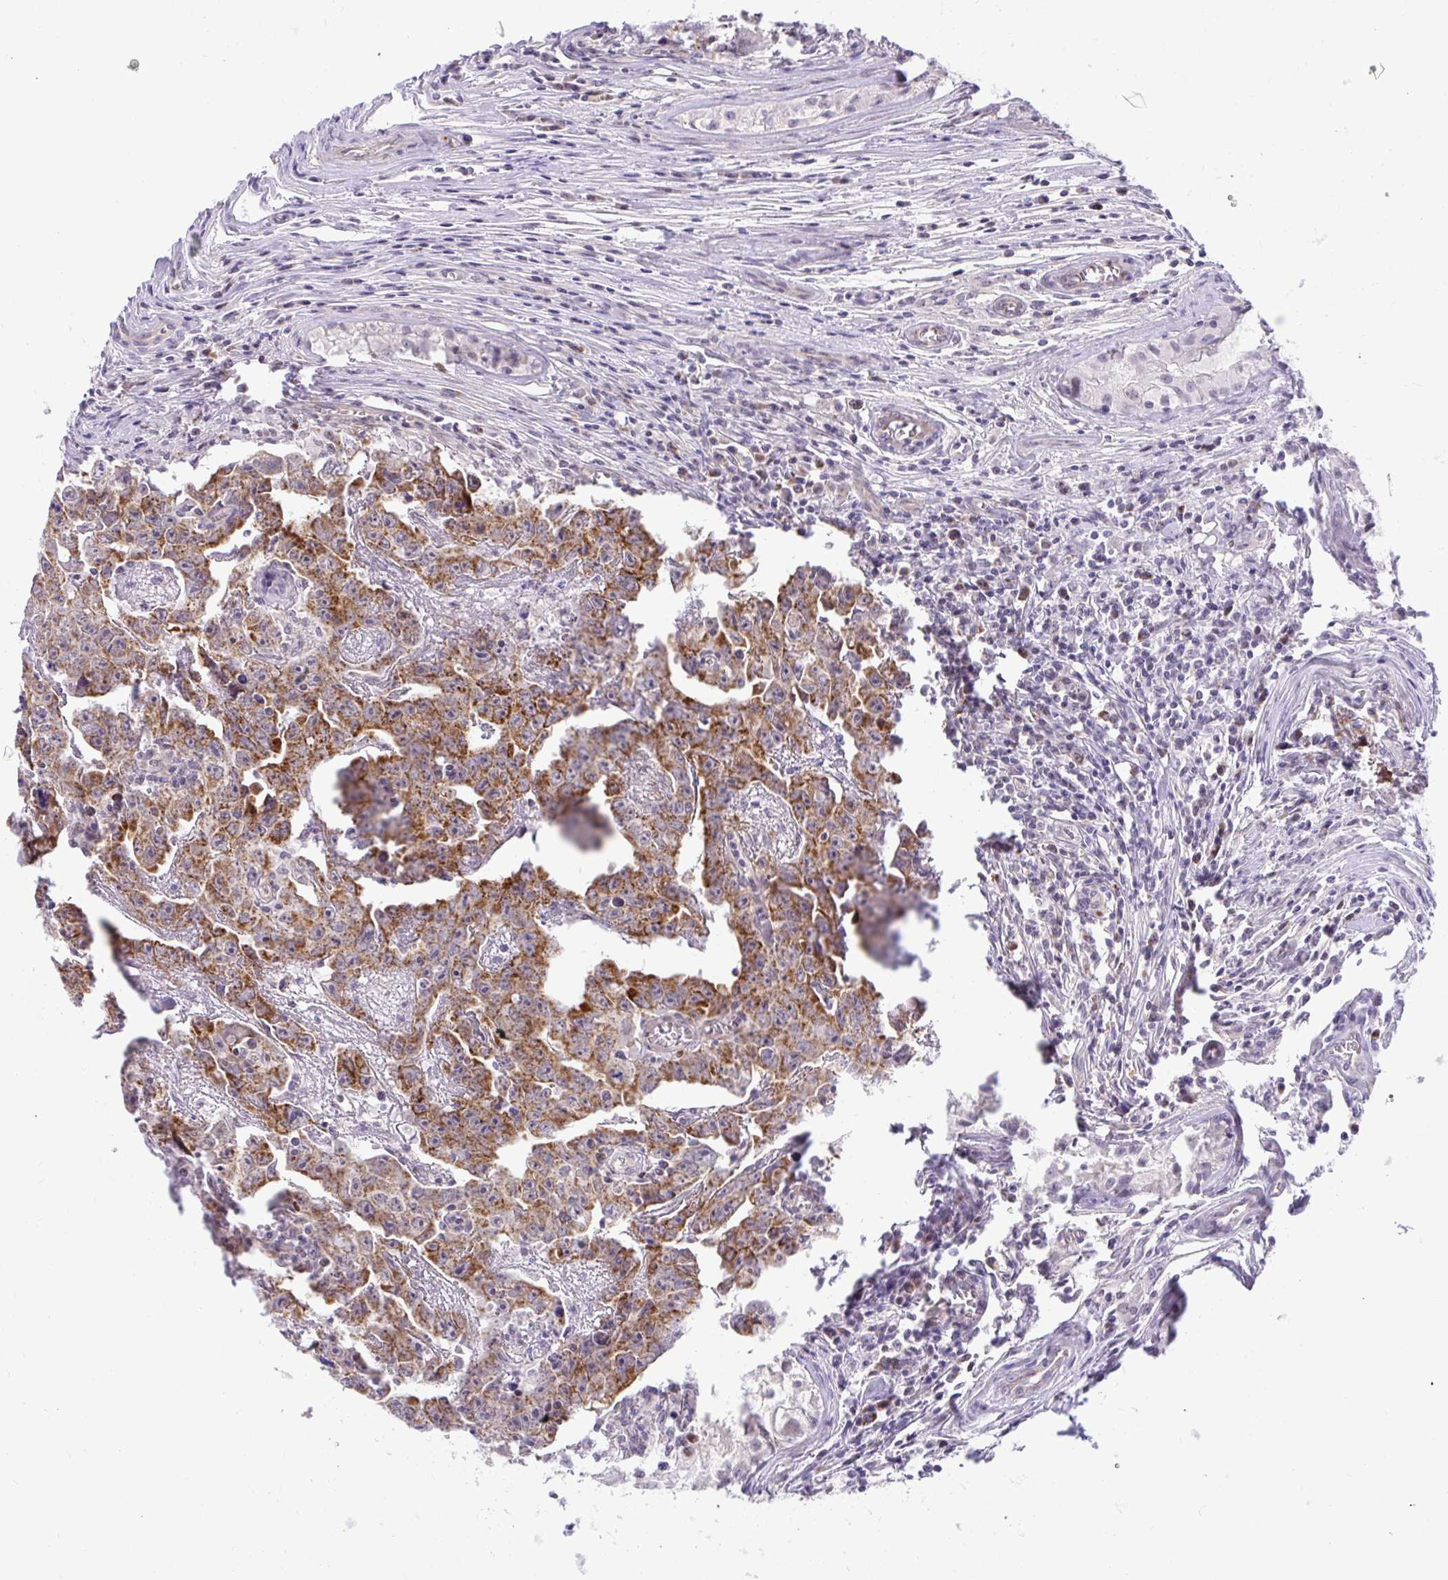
{"staining": {"intensity": "moderate", "quantity": ">75%", "location": "cytoplasmic/membranous"}, "tissue": "testis cancer", "cell_type": "Tumor cells", "image_type": "cancer", "snomed": [{"axis": "morphology", "description": "Carcinoma, Embryonal, NOS"}, {"axis": "topography", "description": "Testis"}], "caption": "Testis embryonal carcinoma stained with immunohistochemistry (IHC) exhibits moderate cytoplasmic/membranous expression in about >75% of tumor cells. (DAB (3,3'-diaminobenzidine) = brown stain, brightfield microscopy at high magnification).", "gene": "PYCR2", "patient": {"sex": "male", "age": 22}}